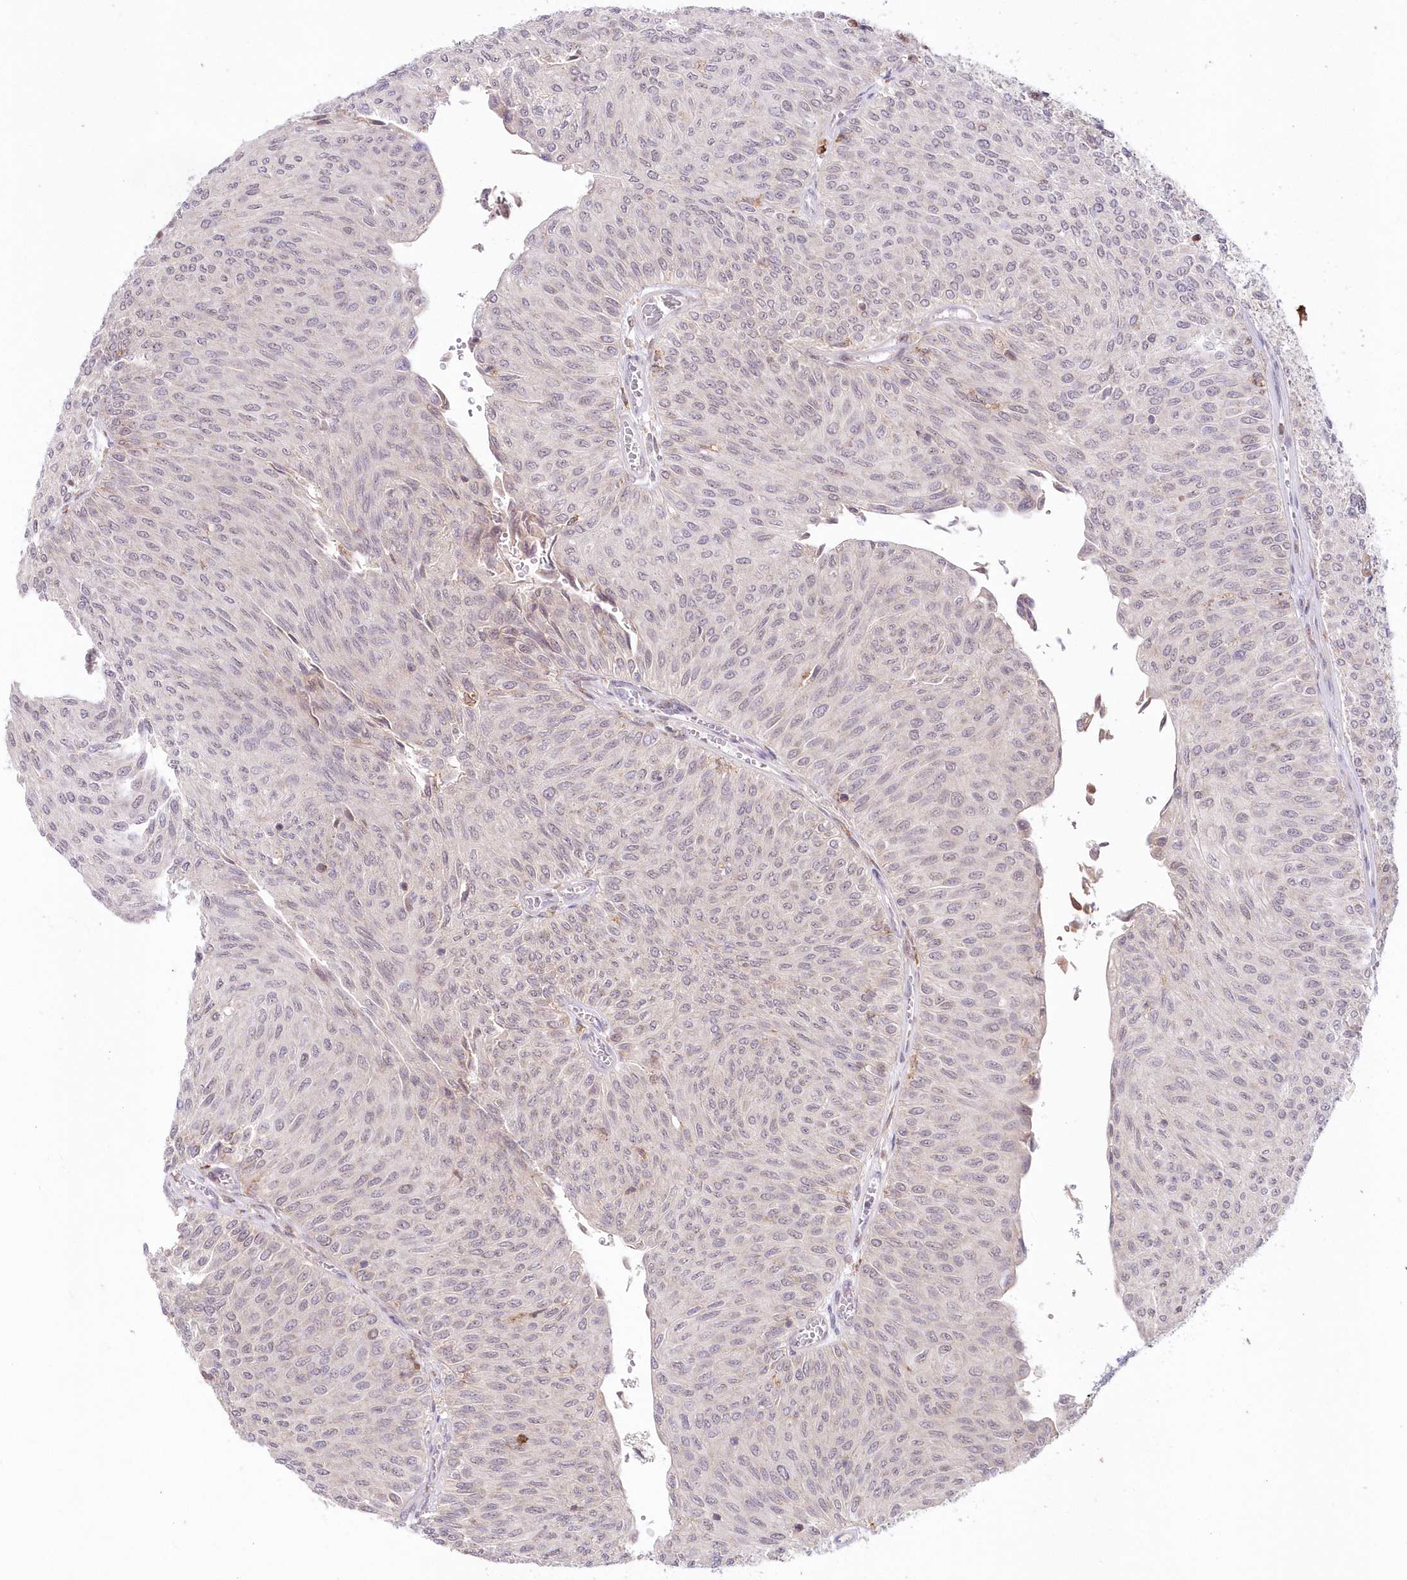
{"staining": {"intensity": "negative", "quantity": "none", "location": "none"}, "tissue": "urothelial cancer", "cell_type": "Tumor cells", "image_type": "cancer", "snomed": [{"axis": "morphology", "description": "Urothelial carcinoma, Low grade"}, {"axis": "topography", "description": "Urinary bladder"}], "caption": "A high-resolution image shows immunohistochemistry staining of urothelial carcinoma (low-grade), which reveals no significant expression in tumor cells.", "gene": "LDB1", "patient": {"sex": "male", "age": 78}}